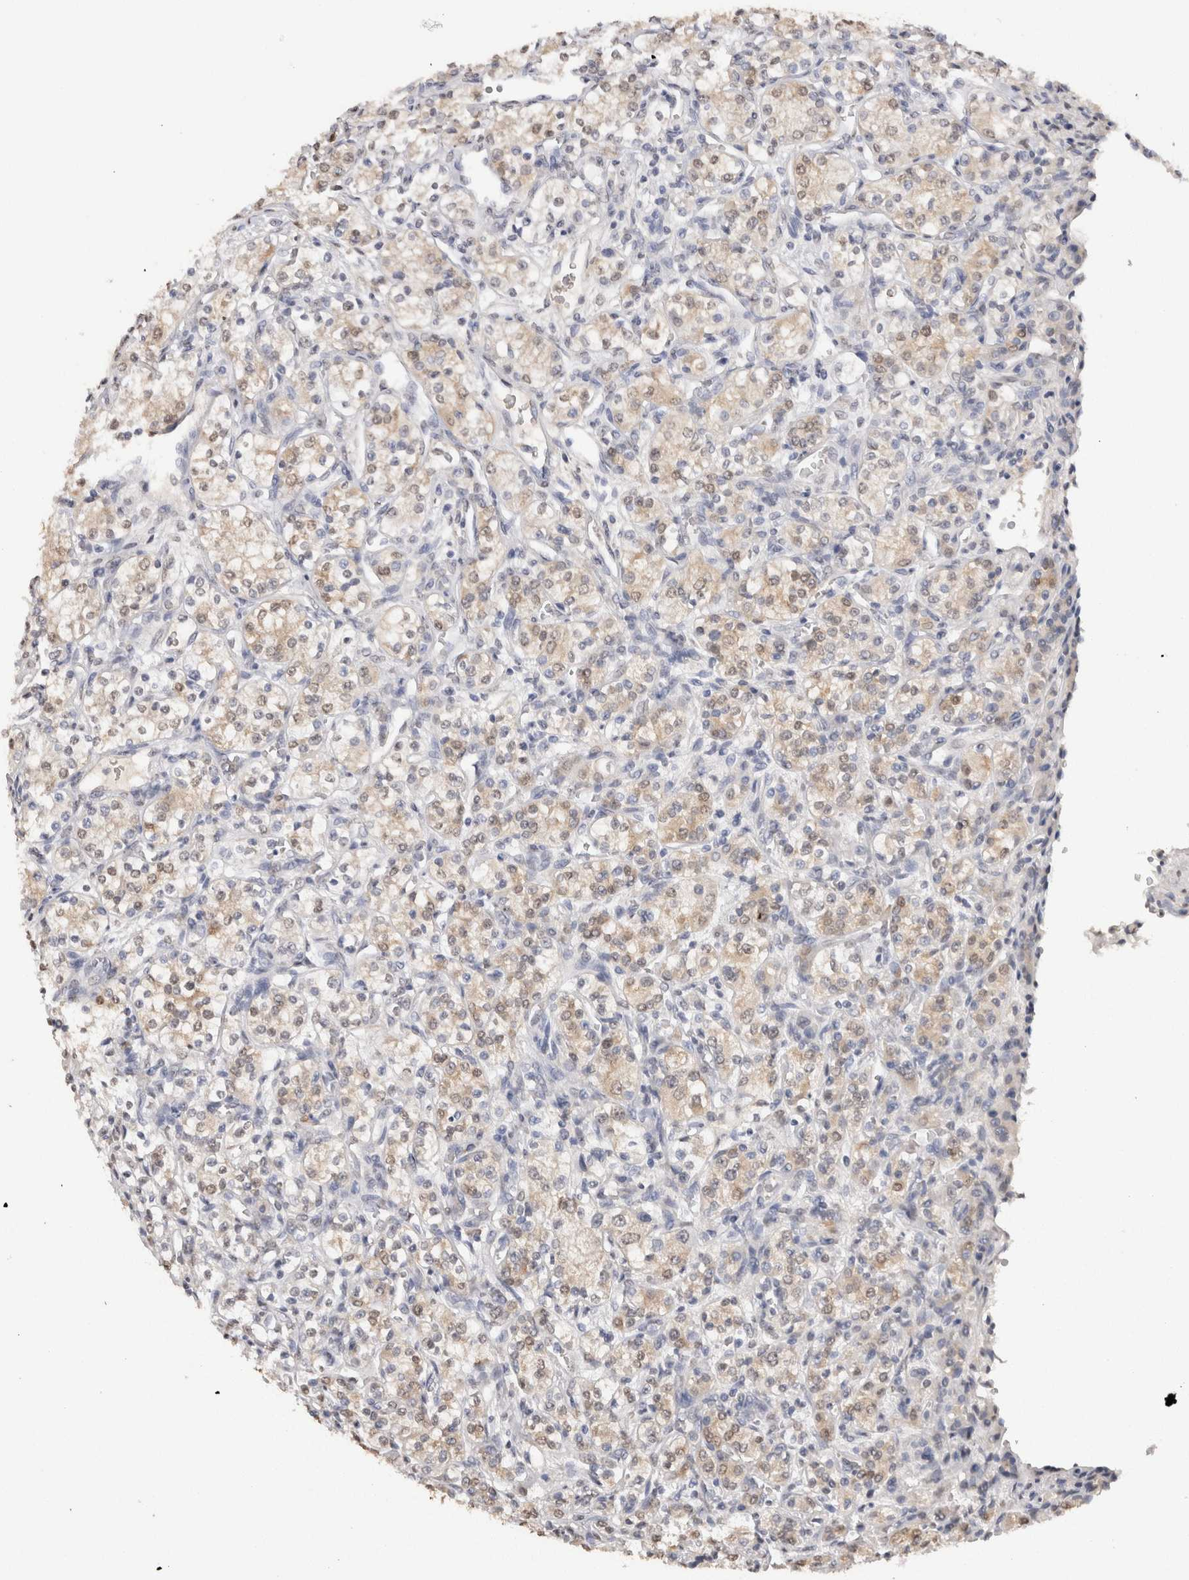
{"staining": {"intensity": "weak", "quantity": "25%-75%", "location": "cytoplasmic/membranous,nuclear"}, "tissue": "renal cancer", "cell_type": "Tumor cells", "image_type": "cancer", "snomed": [{"axis": "morphology", "description": "Adenocarcinoma, NOS"}, {"axis": "topography", "description": "Kidney"}], "caption": "Renal adenocarcinoma stained for a protein (brown) shows weak cytoplasmic/membranous and nuclear positive expression in approximately 25%-75% of tumor cells.", "gene": "LGALS2", "patient": {"sex": "male", "age": 77}}